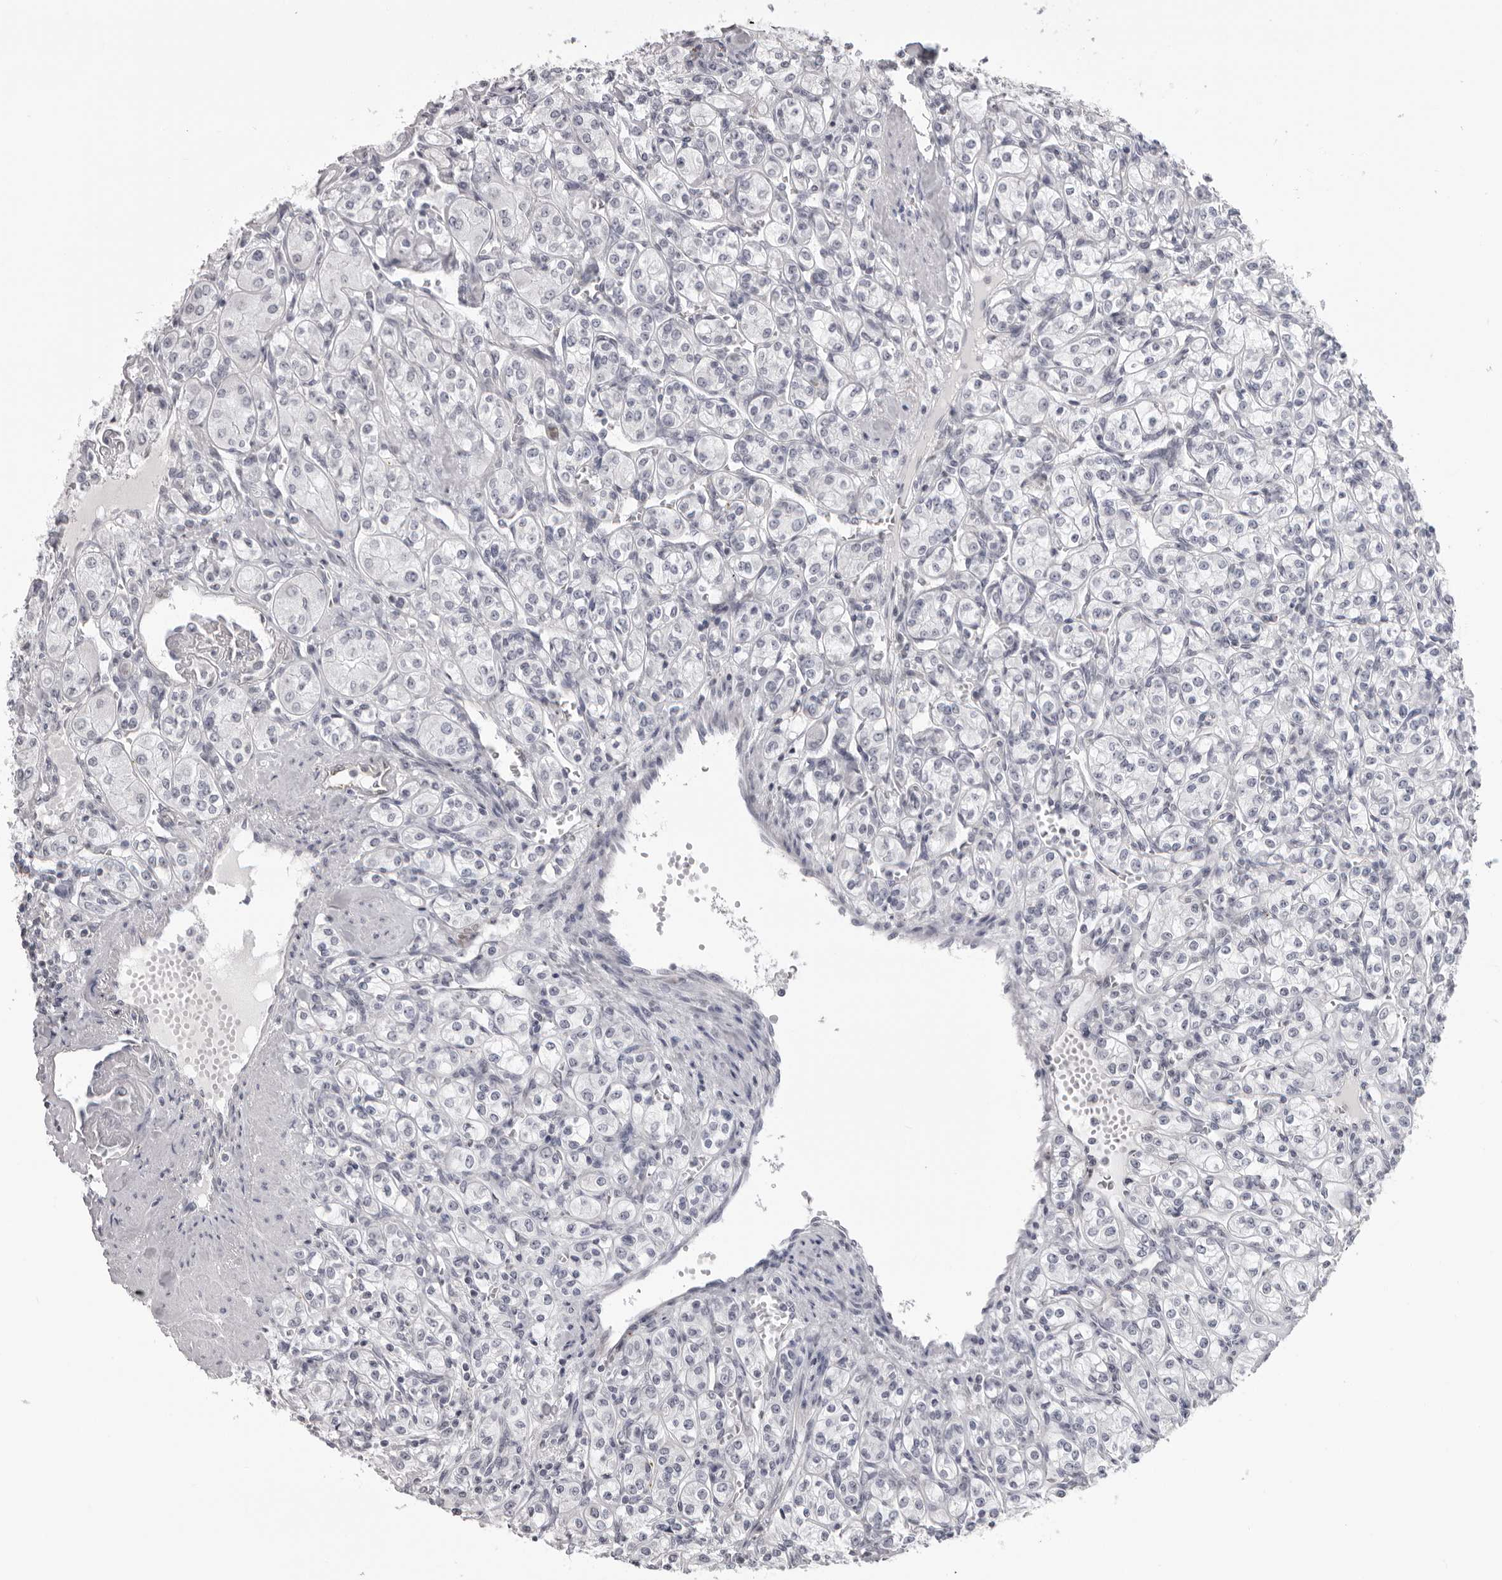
{"staining": {"intensity": "negative", "quantity": "none", "location": "none"}, "tissue": "renal cancer", "cell_type": "Tumor cells", "image_type": "cancer", "snomed": [{"axis": "morphology", "description": "Adenocarcinoma, NOS"}, {"axis": "topography", "description": "Kidney"}], "caption": "There is no significant staining in tumor cells of renal cancer (adenocarcinoma). Nuclei are stained in blue.", "gene": "DNALI1", "patient": {"sex": "male", "age": 77}}